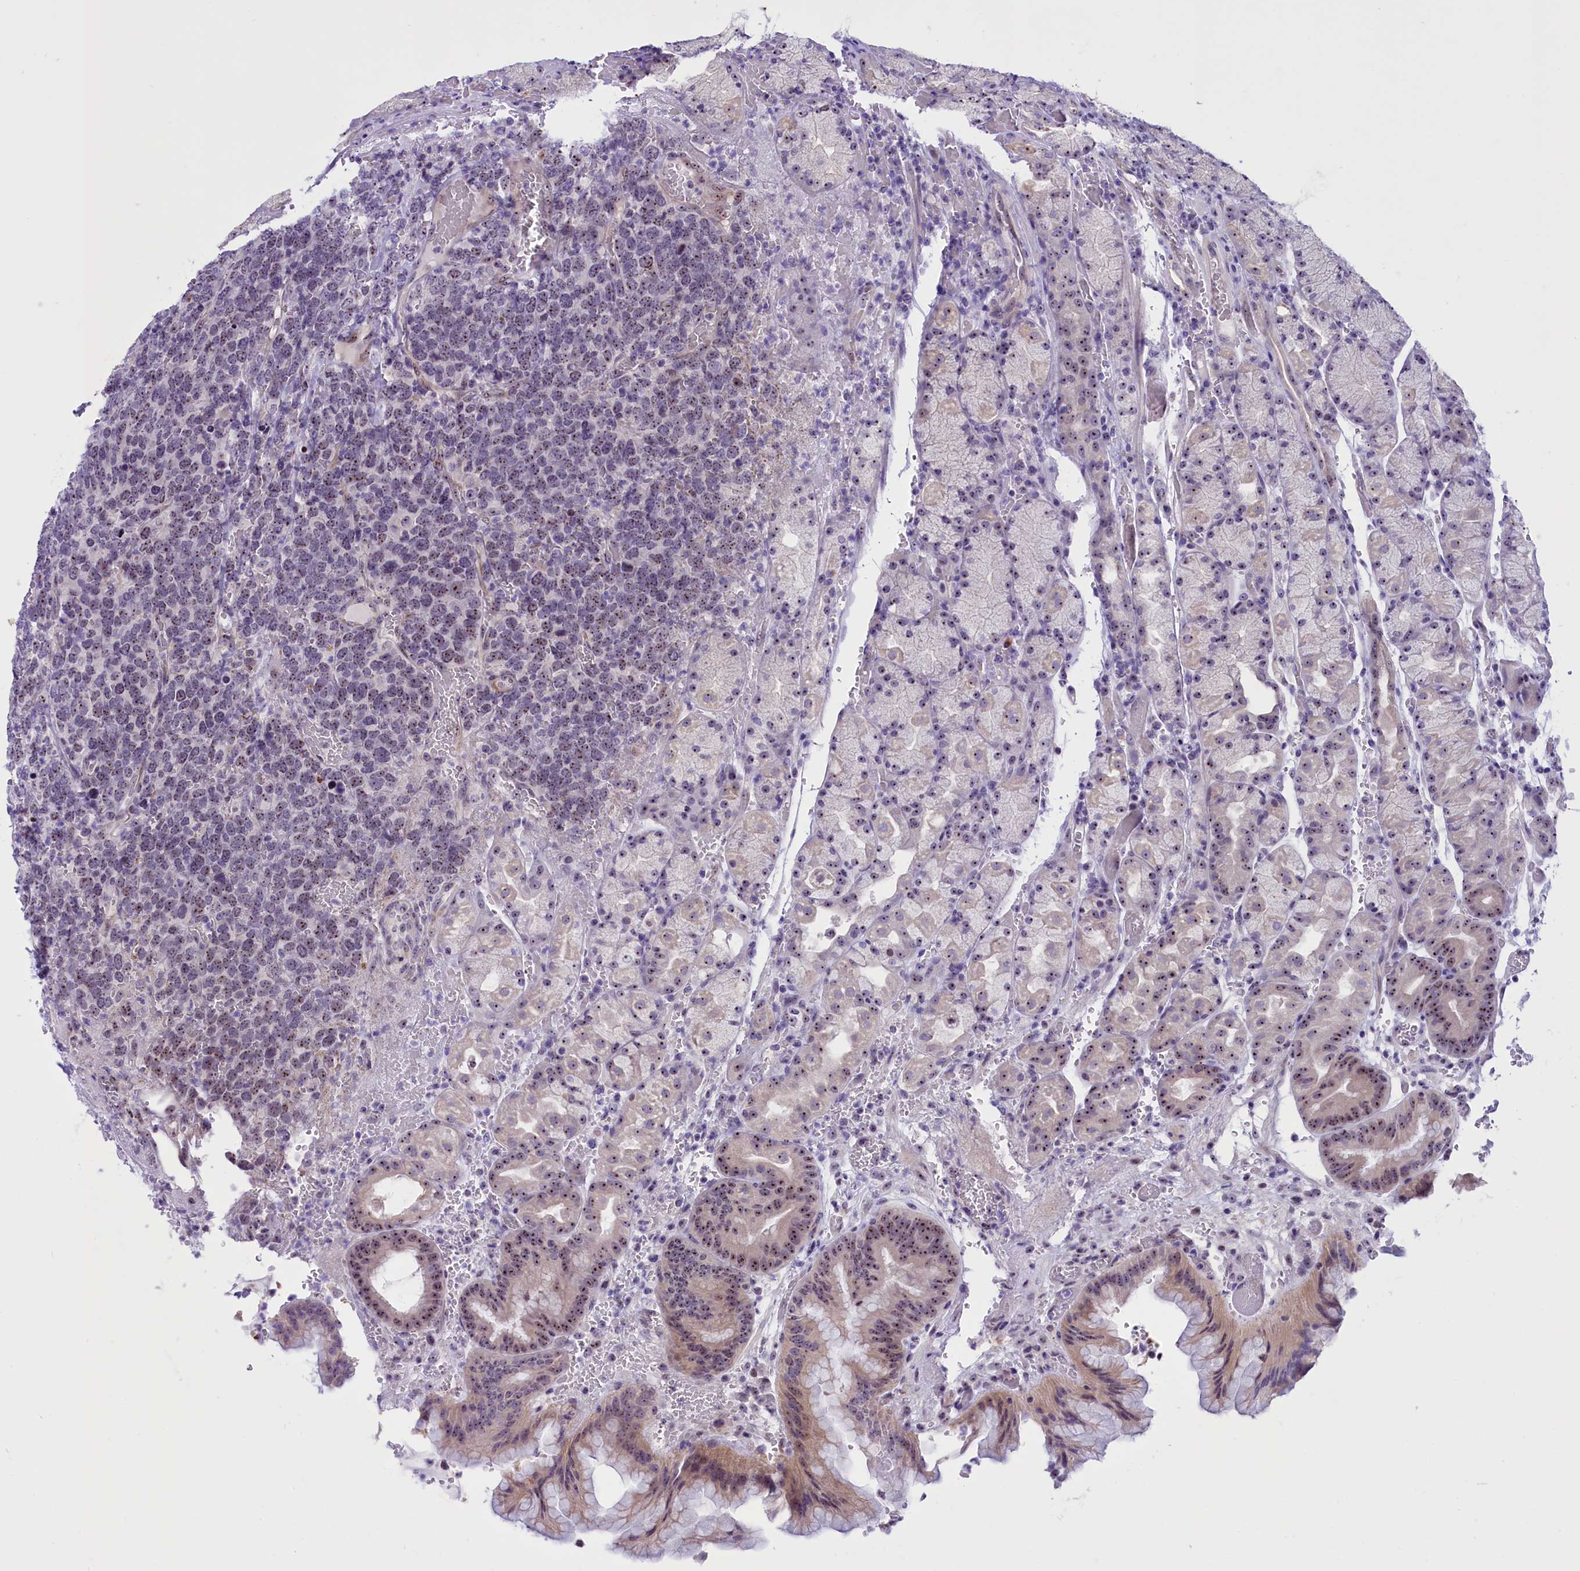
{"staining": {"intensity": "moderate", "quantity": "25%-75%", "location": "nuclear"}, "tissue": "stomach", "cell_type": "Glandular cells", "image_type": "normal", "snomed": [{"axis": "morphology", "description": "Normal tissue, NOS"}, {"axis": "morphology", "description": "Carcinoid, malignant, NOS"}, {"axis": "topography", "description": "Stomach, upper"}], "caption": "Brown immunohistochemical staining in normal stomach shows moderate nuclear staining in approximately 25%-75% of glandular cells.", "gene": "TBL3", "patient": {"sex": "male", "age": 39}}